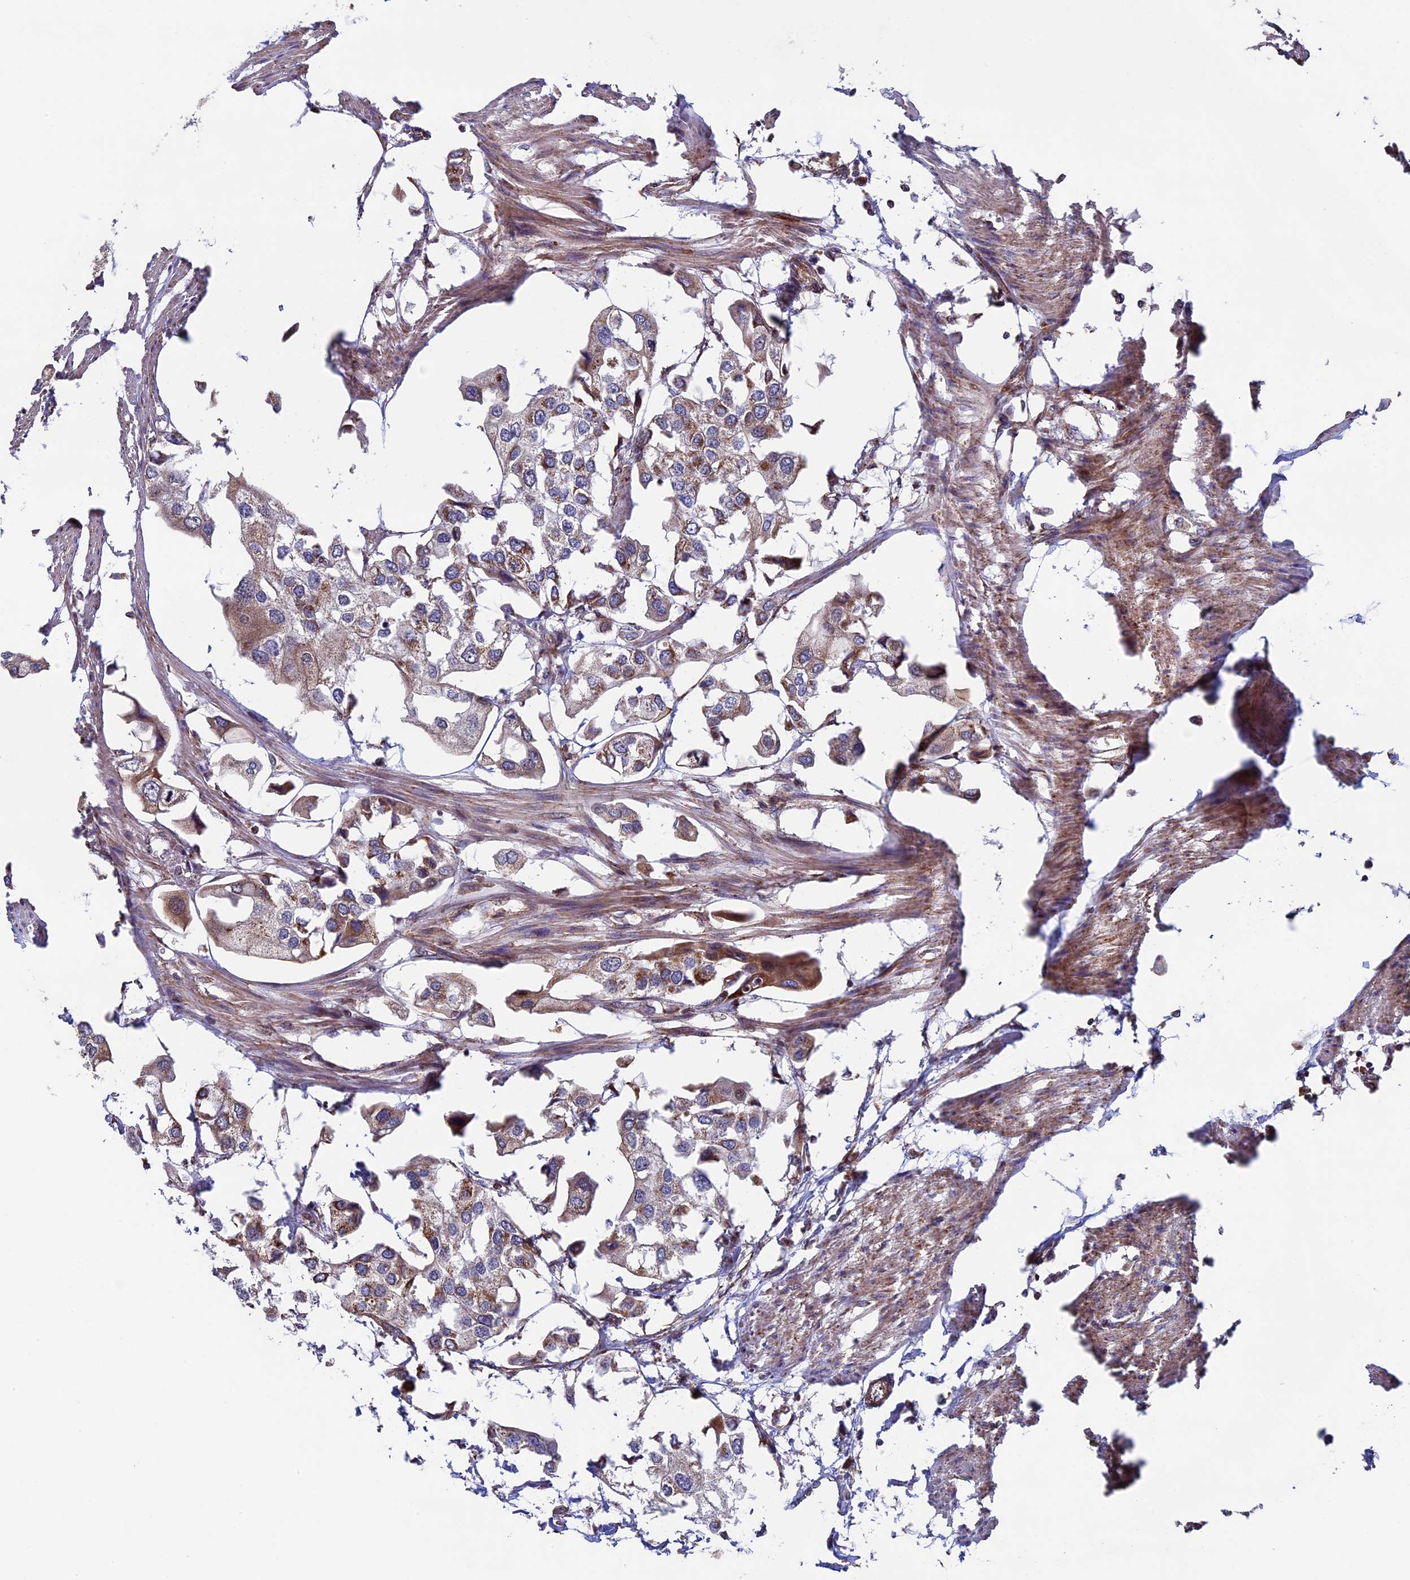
{"staining": {"intensity": "moderate", "quantity": ">75%", "location": "cytoplasmic/membranous"}, "tissue": "urothelial cancer", "cell_type": "Tumor cells", "image_type": "cancer", "snomed": [{"axis": "morphology", "description": "Urothelial carcinoma, High grade"}, {"axis": "topography", "description": "Urinary bladder"}], "caption": "Protein expression by immunohistochemistry demonstrates moderate cytoplasmic/membranous positivity in approximately >75% of tumor cells in urothelial cancer.", "gene": "CCDC8", "patient": {"sex": "male", "age": 64}}